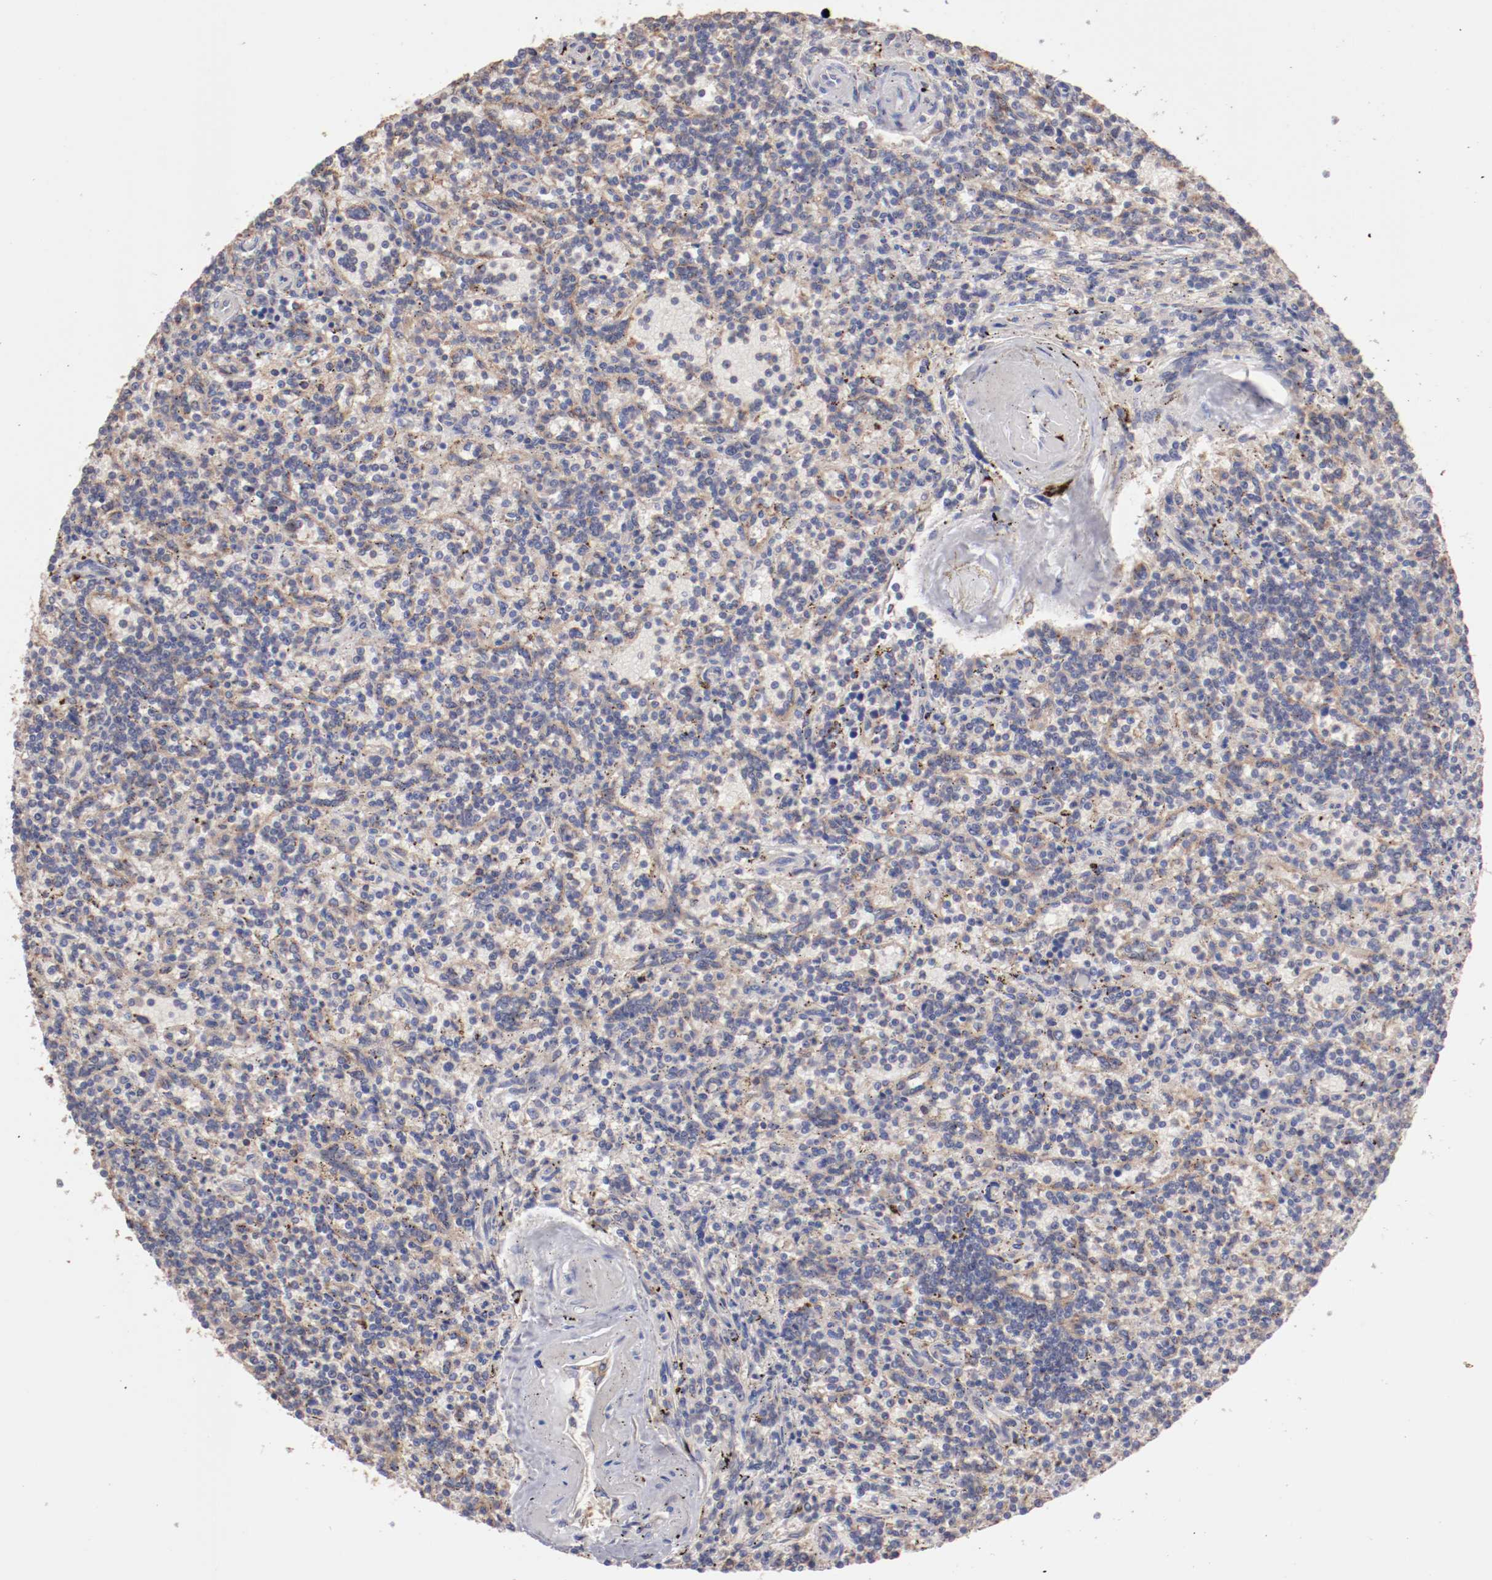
{"staining": {"intensity": "negative", "quantity": "none", "location": "none"}, "tissue": "lymphoma", "cell_type": "Tumor cells", "image_type": "cancer", "snomed": [{"axis": "morphology", "description": "Malignant lymphoma, non-Hodgkin's type, Low grade"}, {"axis": "topography", "description": "Spleen"}], "caption": "Photomicrograph shows no significant protein positivity in tumor cells of low-grade malignant lymphoma, non-Hodgkin's type. The staining is performed using DAB (3,3'-diaminobenzidine) brown chromogen with nuclei counter-stained in using hematoxylin.", "gene": "NFKBIE", "patient": {"sex": "male", "age": 73}}